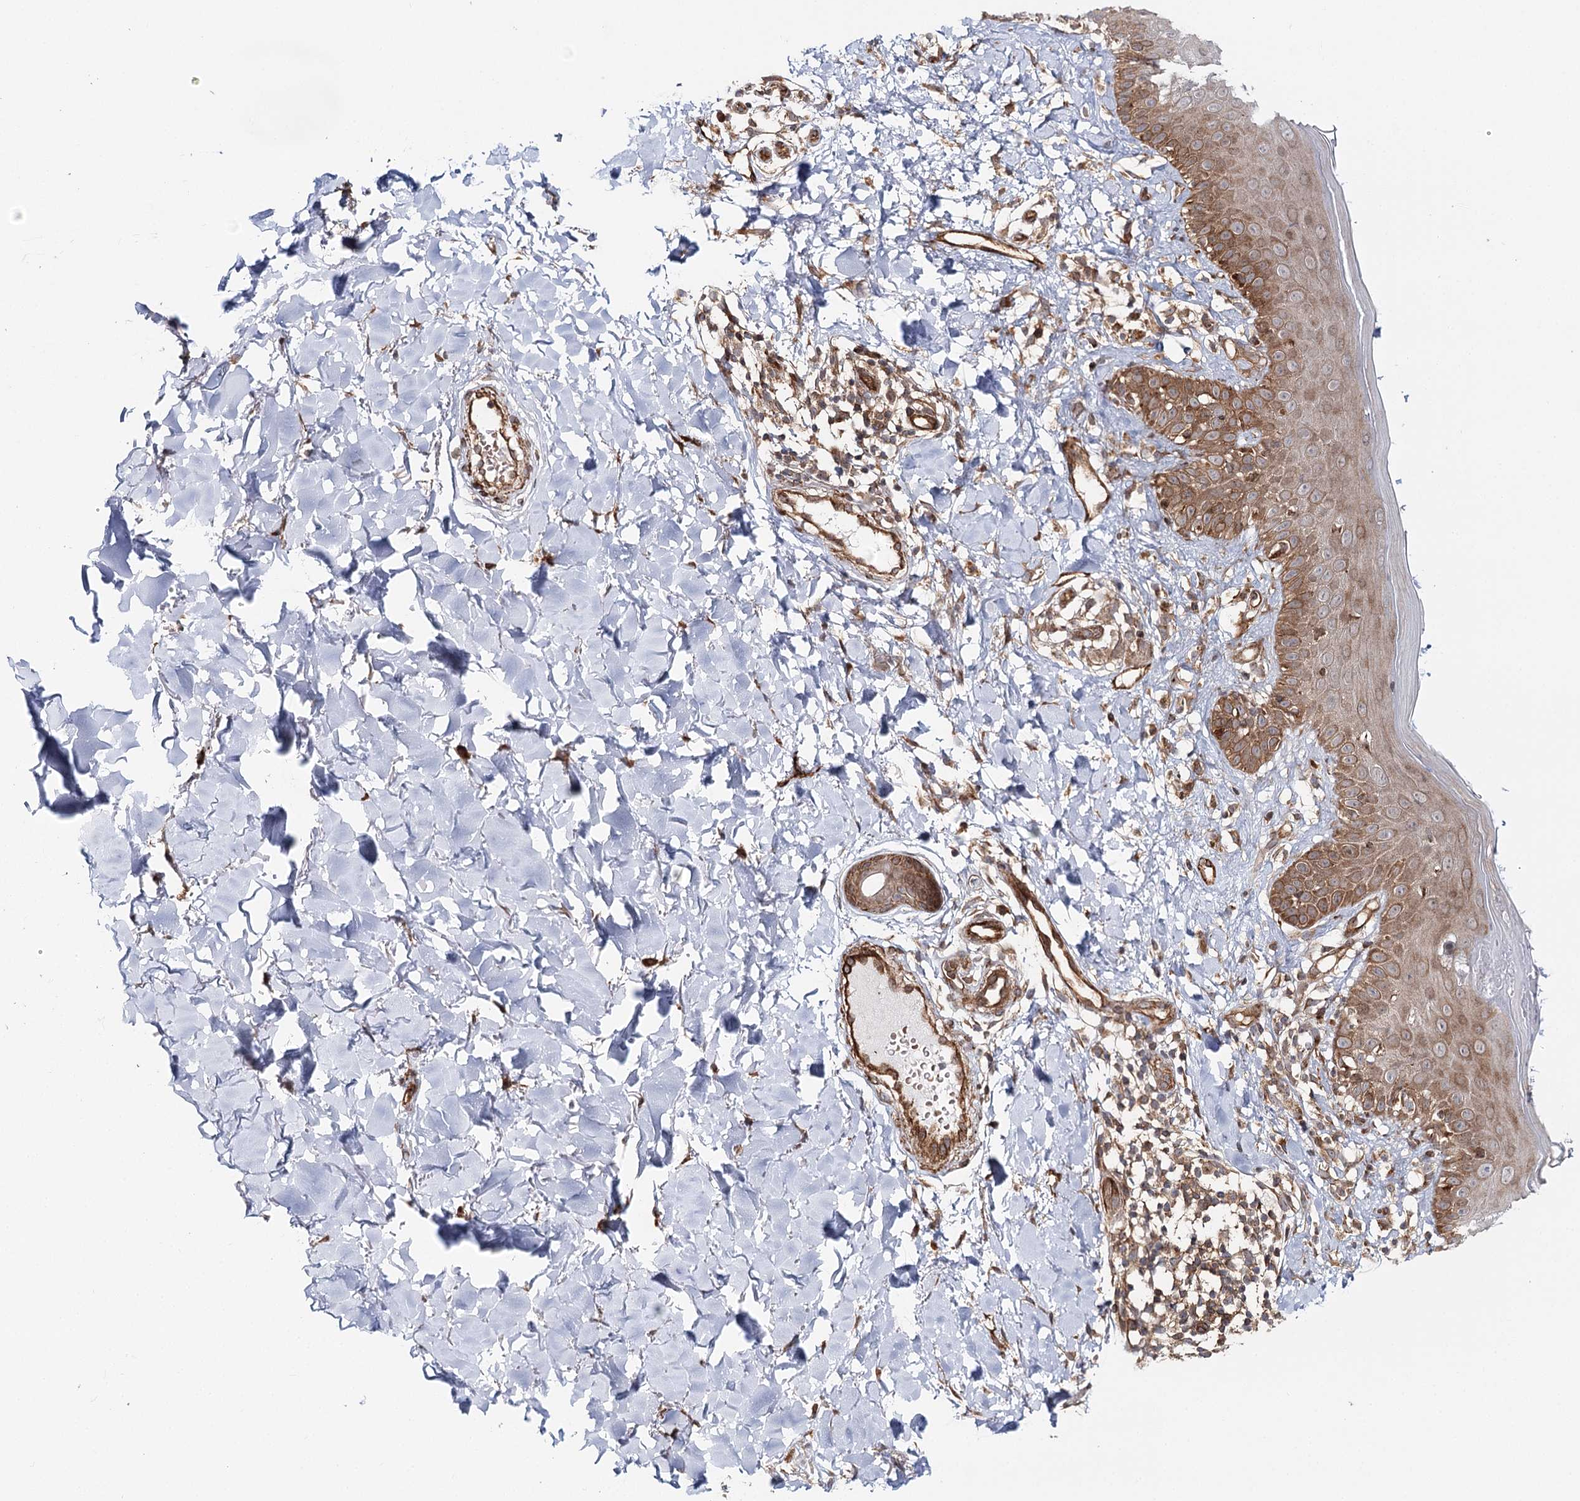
{"staining": {"intensity": "moderate", "quantity": ">75%", "location": "cytoplasmic/membranous"}, "tissue": "skin", "cell_type": "Fibroblasts", "image_type": "normal", "snomed": [{"axis": "morphology", "description": "Normal tissue, NOS"}, {"axis": "topography", "description": "Skin"}], "caption": "Skin stained with immunohistochemistry (IHC) demonstrates moderate cytoplasmic/membranous positivity in about >75% of fibroblasts. (Brightfield microscopy of DAB IHC at high magnification).", "gene": "MKNK1", "patient": {"sex": "male", "age": 52}}